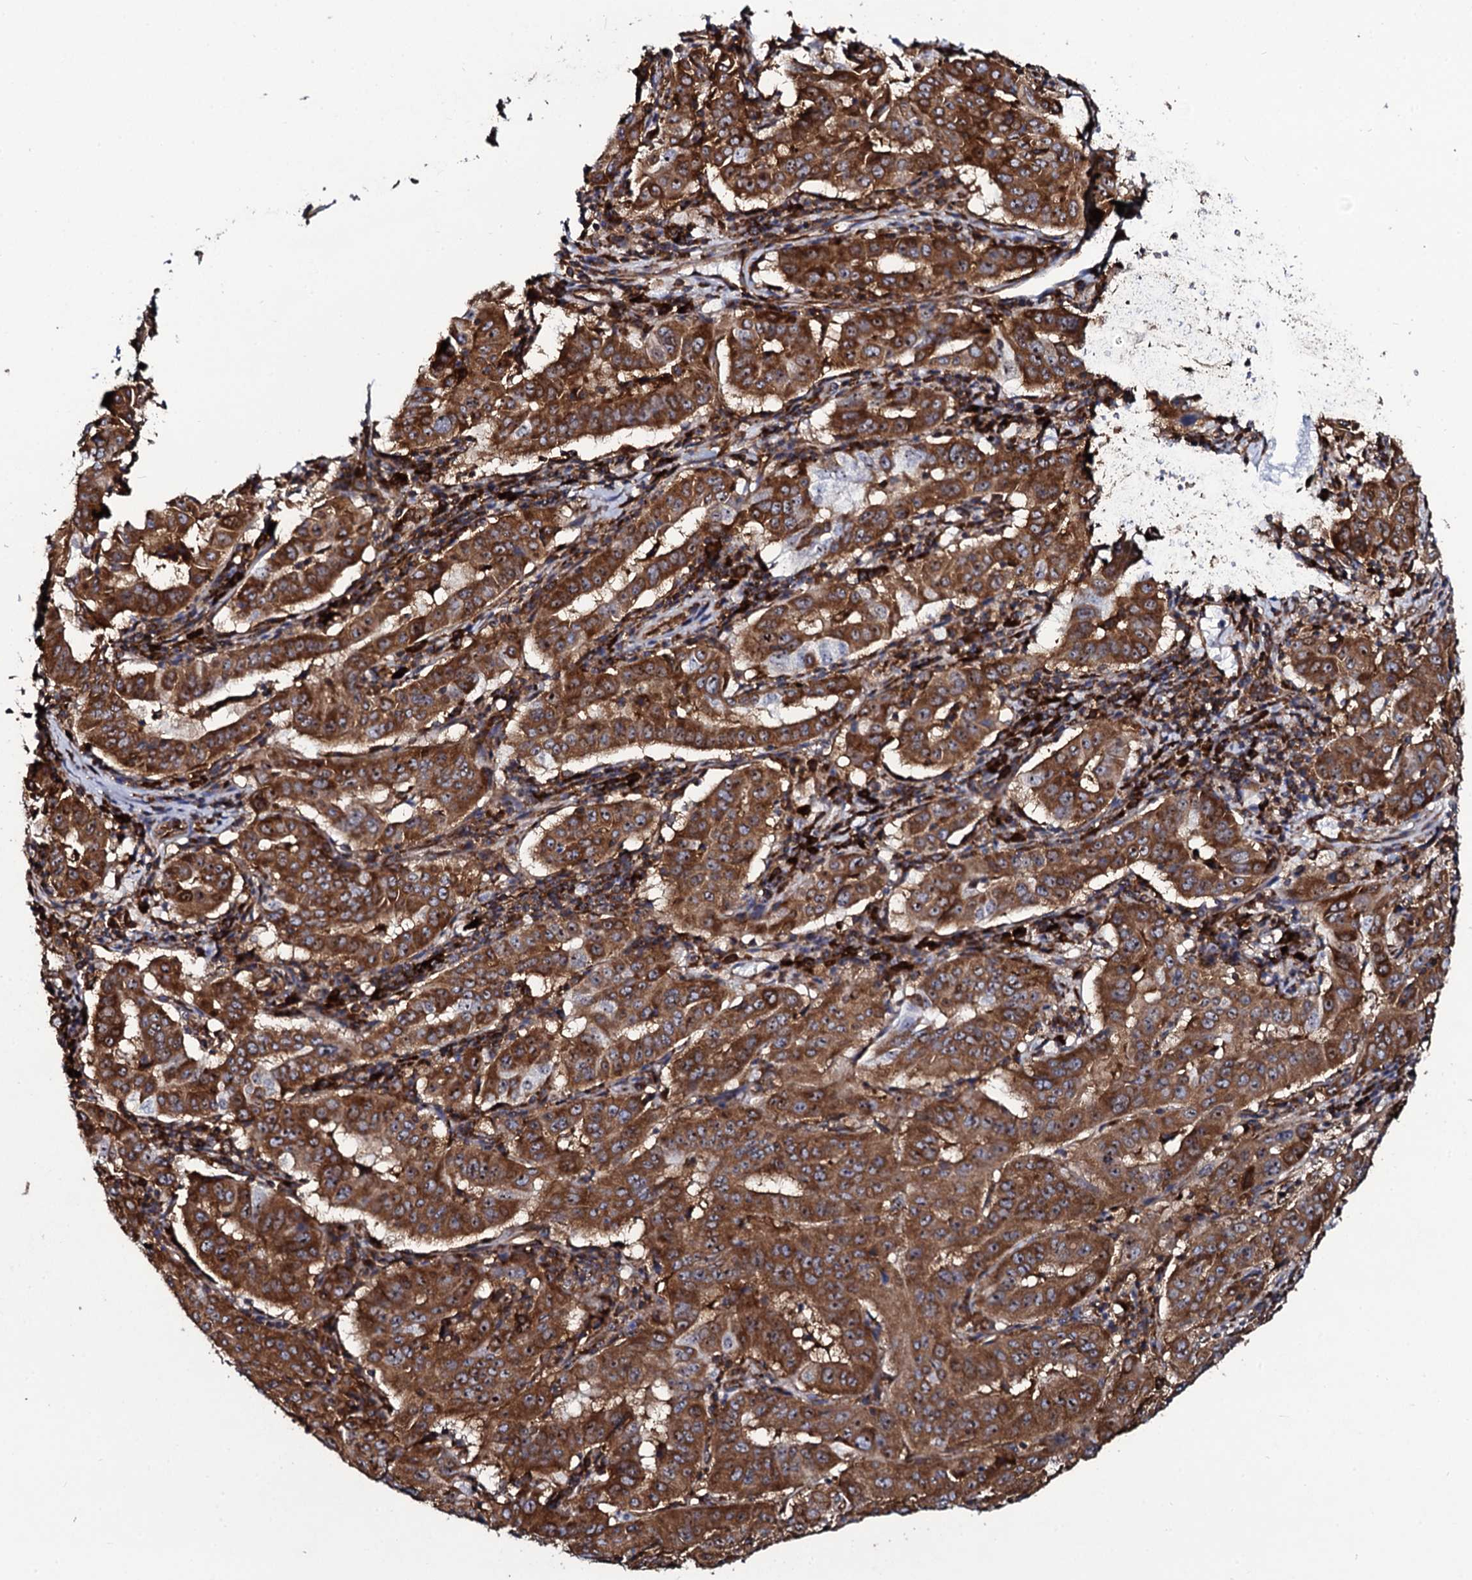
{"staining": {"intensity": "strong", "quantity": ">75%", "location": "cytoplasmic/membranous"}, "tissue": "pancreatic cancer", "cell_type": "Tumor cells", "image_type": "cancer", "snomed": [{"axis": "morphology", "description": "Adenocarcinoma, NOS"}, {"axis": "topography", "description": "Pancreas"}], "caption": "Tumor cells demonstrate high levels of strong cytoplasmic/membranous staining in approximately >75% of cells in pancreatic cancer.", "gene": "SPTY2D1", "patient": {"sex": "male", "age": 63}}